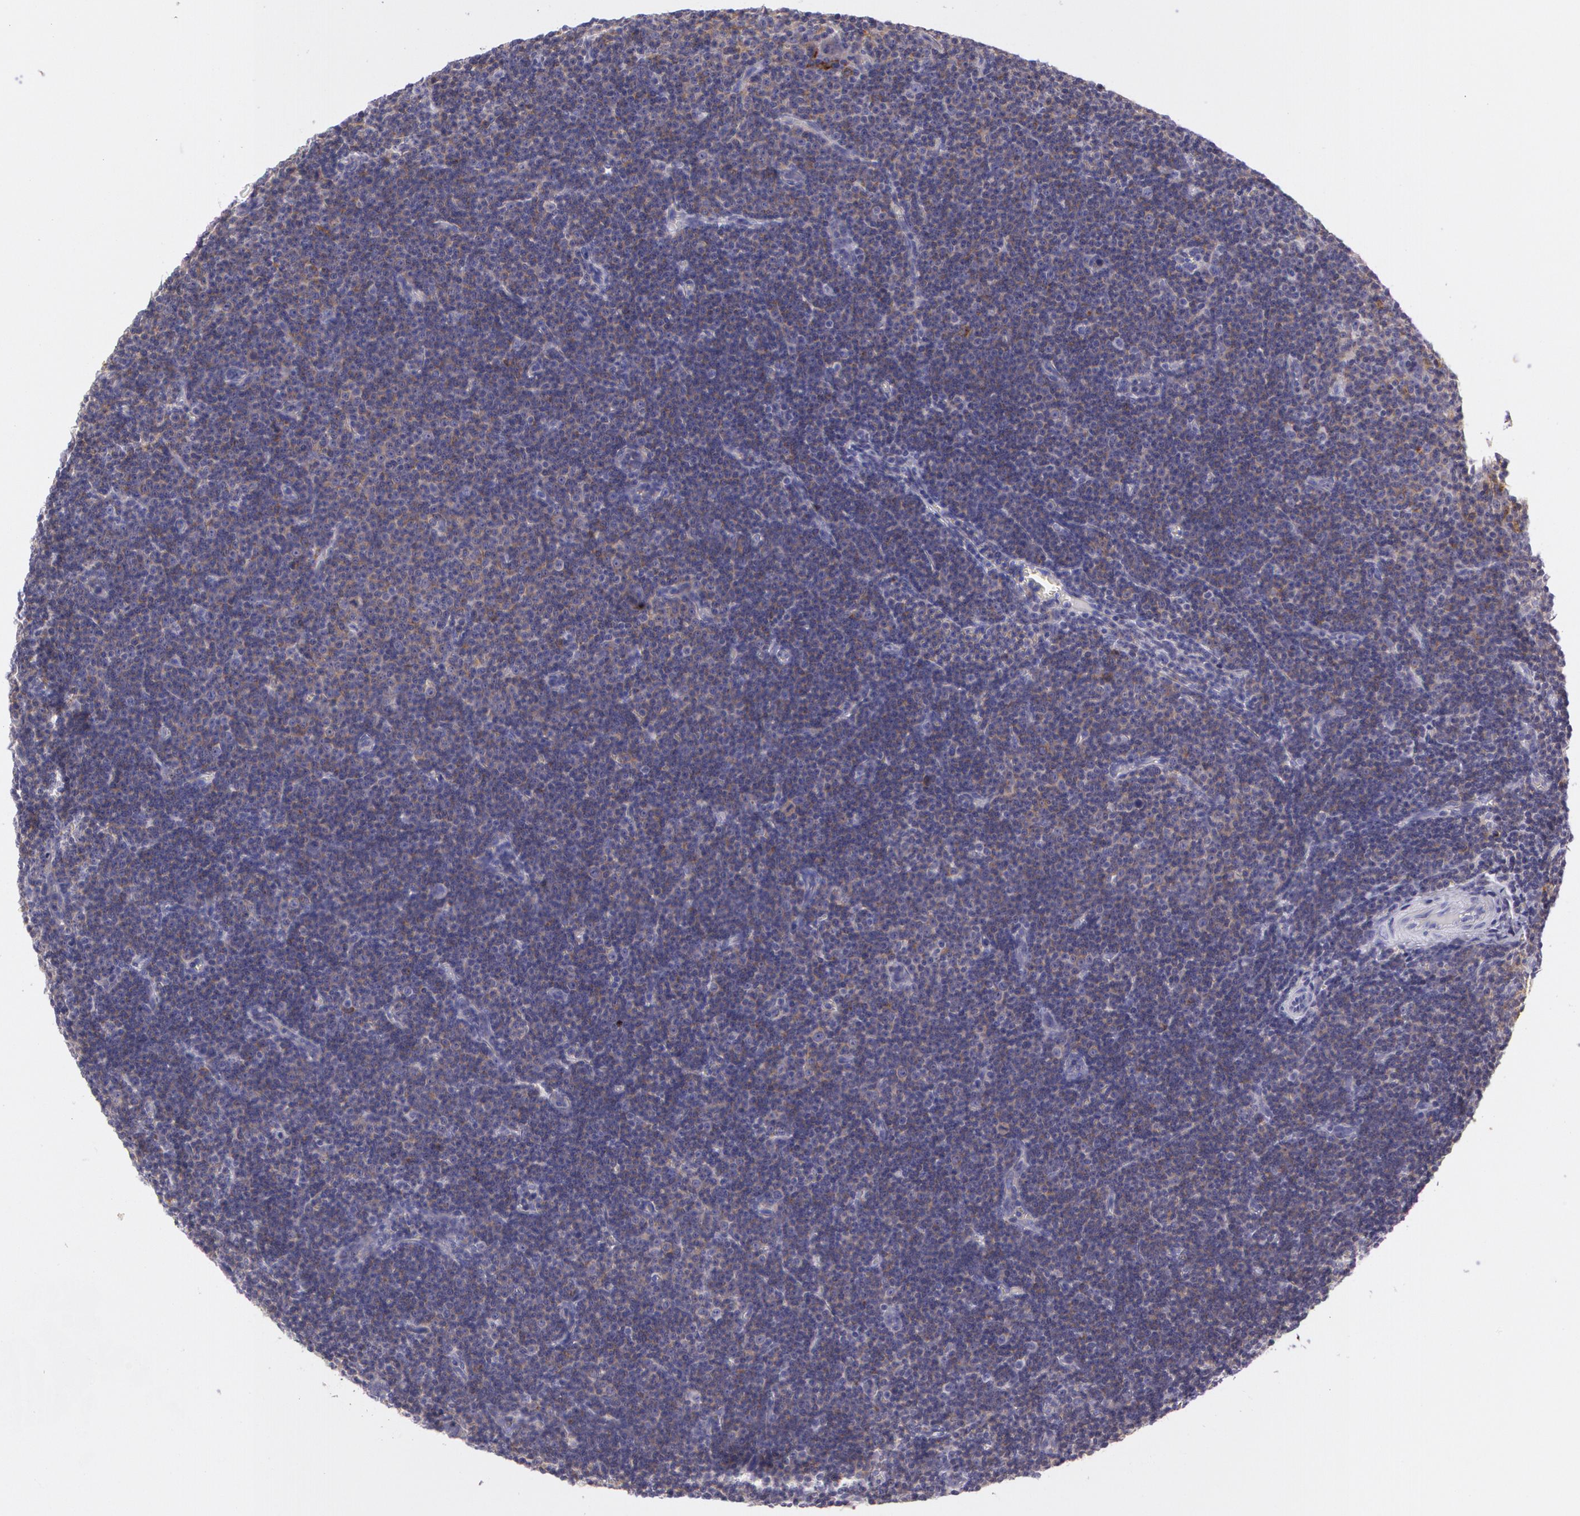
{"staining": {"intensity": "weak", "quantity": ">75%", "location": "cytoplasmic/membranous"}, "tissue": "lymphoma", "cell_type": "Tumor cells", "image_type": "cancer", "snomed": [{"axis": "morphology", "description": "Malignant lymphoma, non-Hodgkin's type, Low grade"}, {"axis": "topography", "description": "Lymph node"}], "caption": "The micrograph demonstrates a brown stain indicating the presence of a protein in the cytoplasmic/membranous of tumor cells in low-grade malignant lymphoma, non-Hodgkin's type.", "gene": "LY75", "patient": {"sex": "male", "age": 57}}